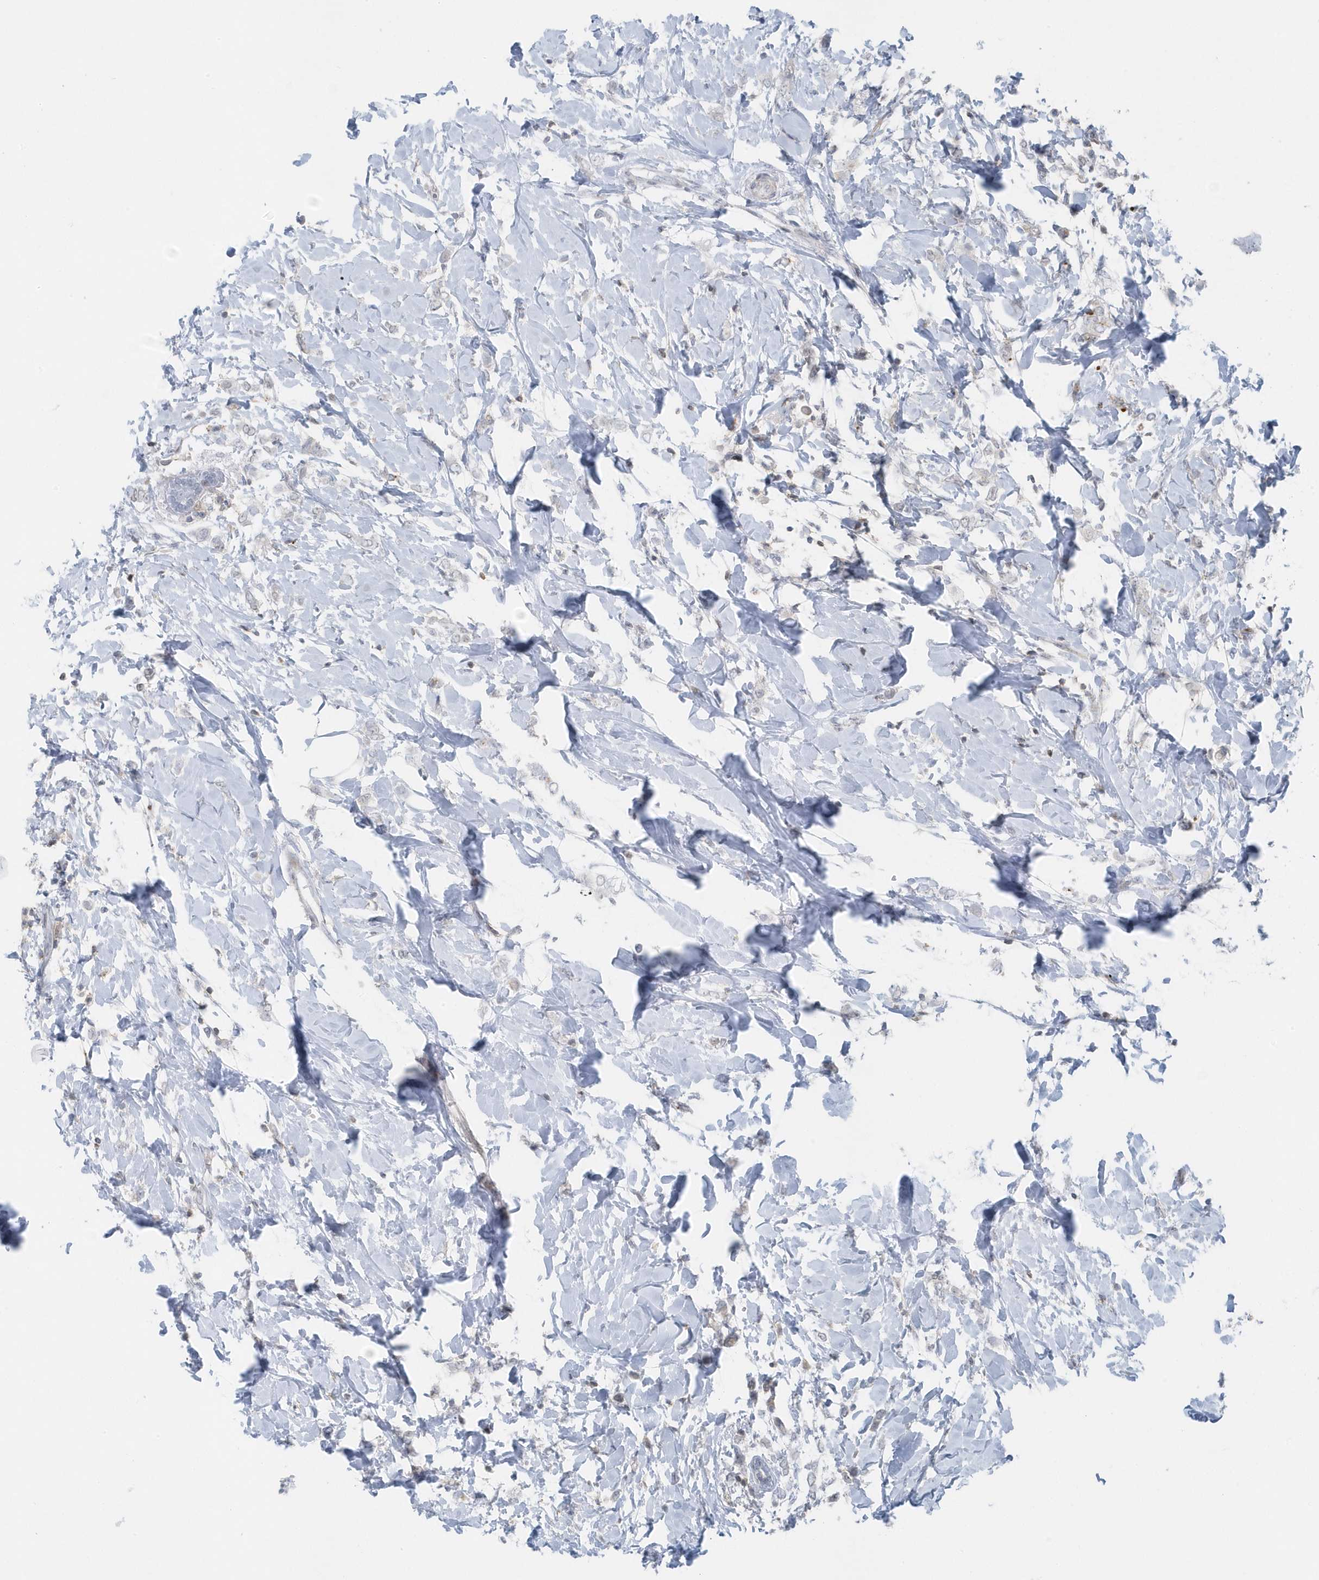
{"staining": {"intensity": "negative", "quantity": "none", "location": "none"}, "tissue": "breast cancer", "cell_type": "Tumor cells", "image_type": "cancer", "snomed": [{"axis": "morphology", "description": "Normal tissue, NOS"}, {"axis": "morphology", "description": "Lobular carcinoma"}, {"axis": "topography", "description": "Breast"}], "caption": "Protein analysis of breast cancer reveals no significant expression in tumor cells.", "gene": "CACNB2", "patient": {"sex": "female", "age": 47}}